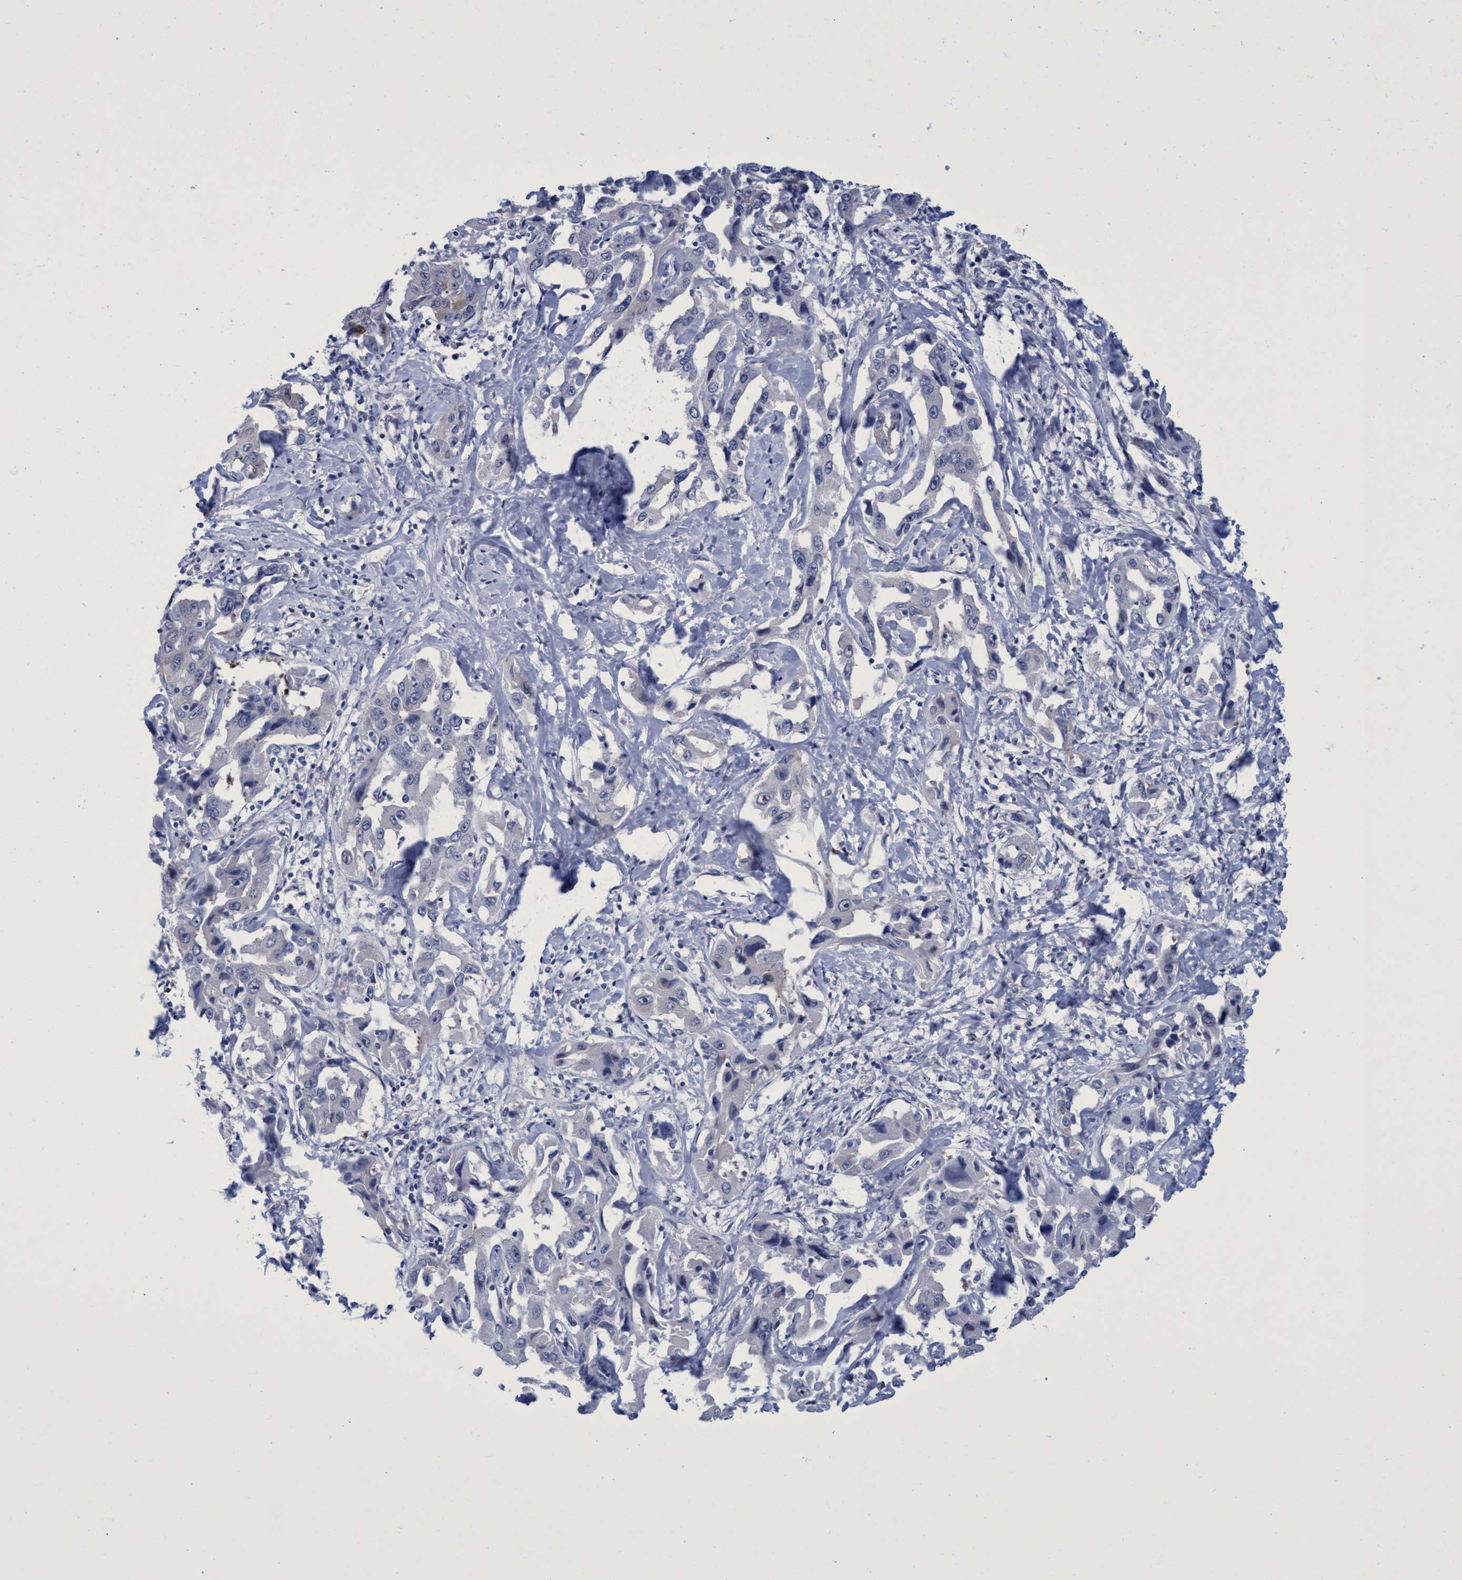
{"staining": {"intensity": "negative", "quantity": "none", "location": "none"}, "tissue": "liver cancer", "cell_type": "Tumor cells", "image_type": "cancer", "snomed": [{"axis": "morphology", "description": "Cholangiocarcinoma"}, {"axis": "topography", "description": "Liver"}], "caption": "Tumor cells are negative for brown protein staining in liver cancer.", "gene": "R3HCC1", "patient": {"sex": "male", "age": 59}}